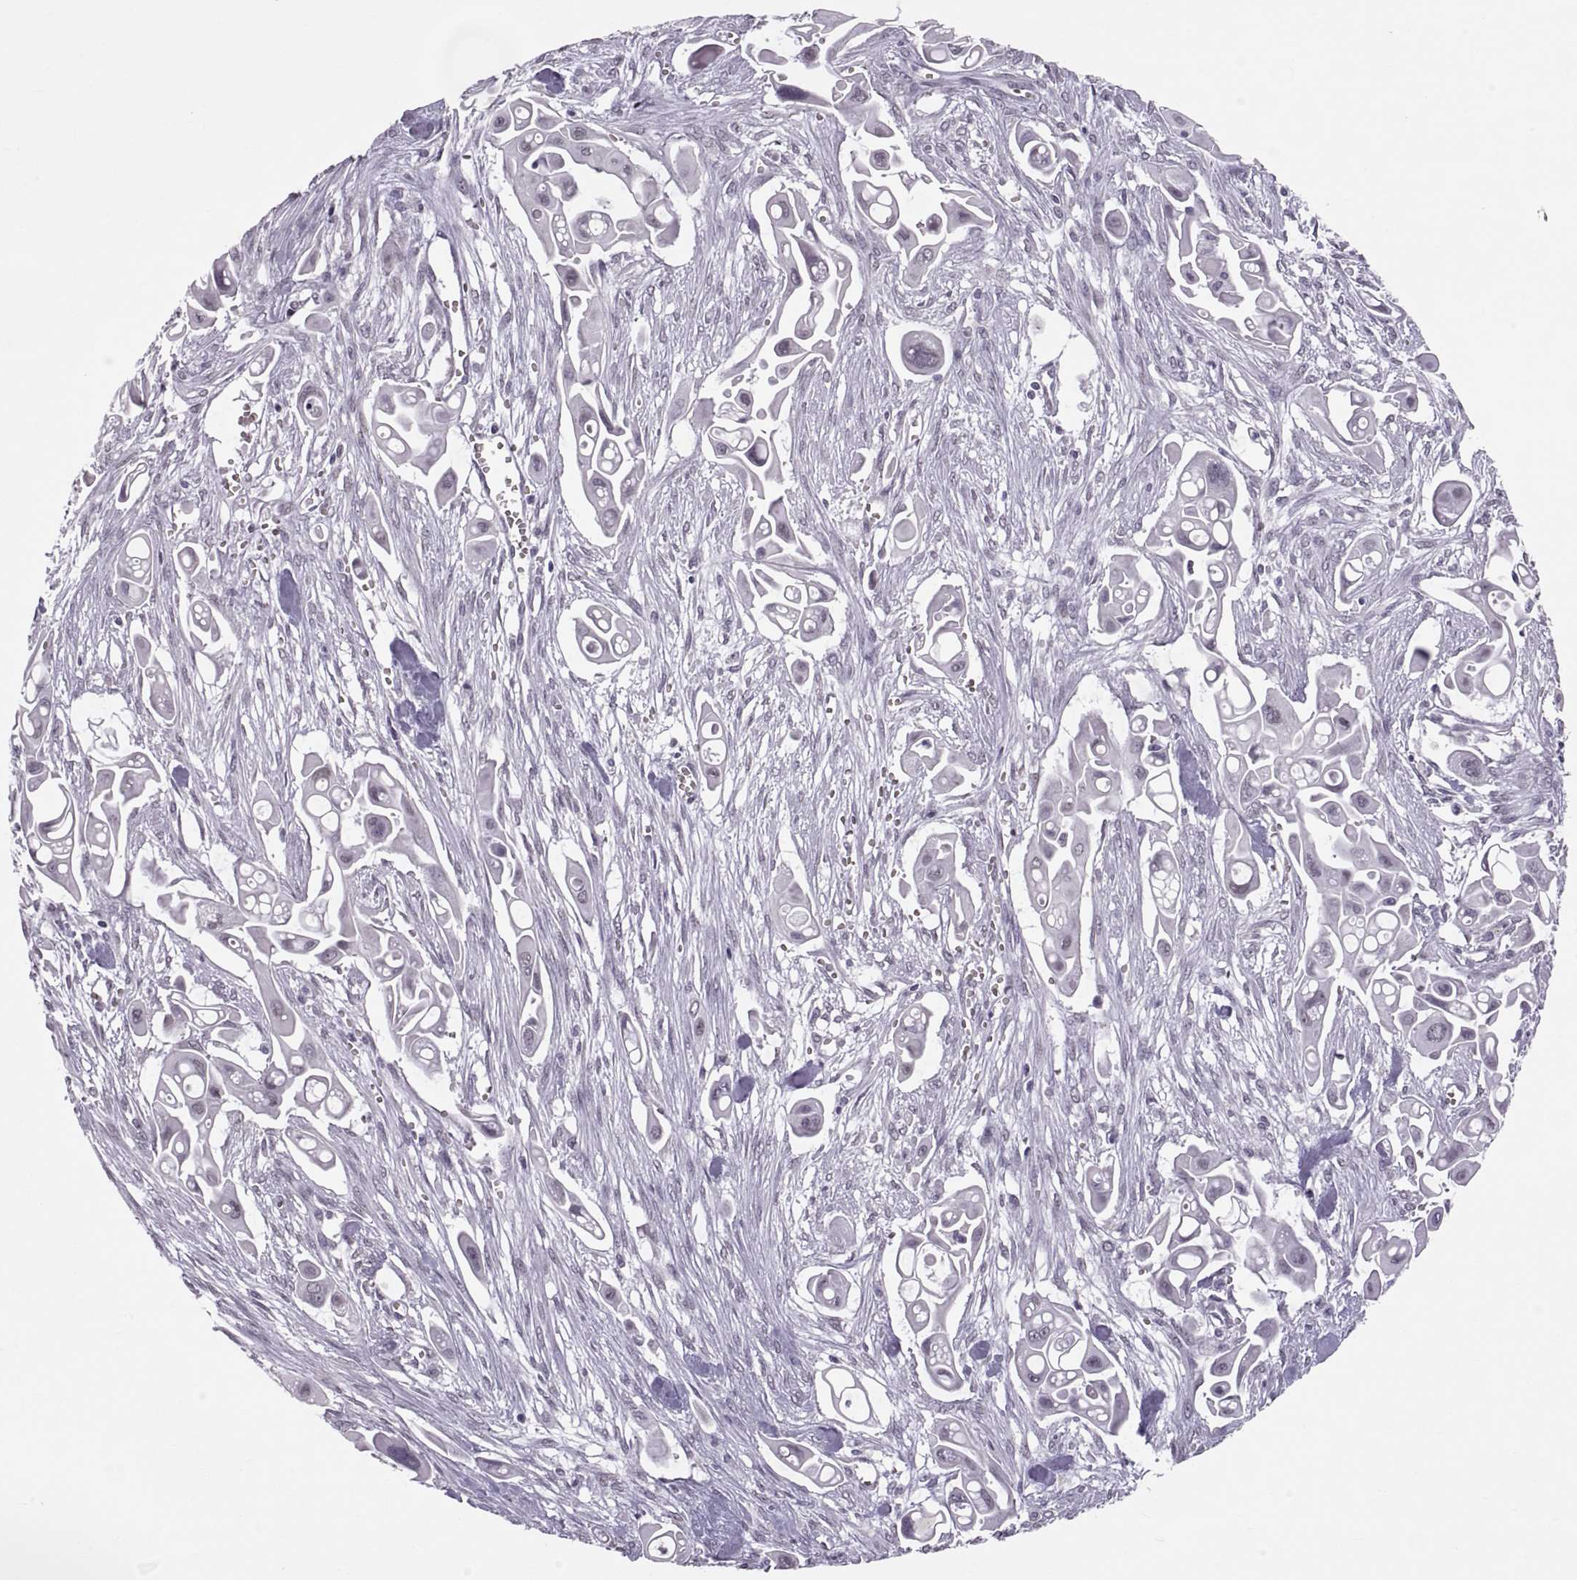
{"staining": {"intensity": "negative", "quantity": "none", "location": "none"}, "tissue": "pancreatic cancer", "cell_type": "Tumor cells", "image_type": "cancer", "snomed": [{"axis": "morphology", "description": "Adenocarcinoma, NOS"}, {"axis": "topography", "description": "Pancreas"}], "caption": "There is no significant positivity in tumor cells of adenocarcinoma (pancreatic).", "gene": "KRT77", "patient": {"sex": "male", "age": 50}}